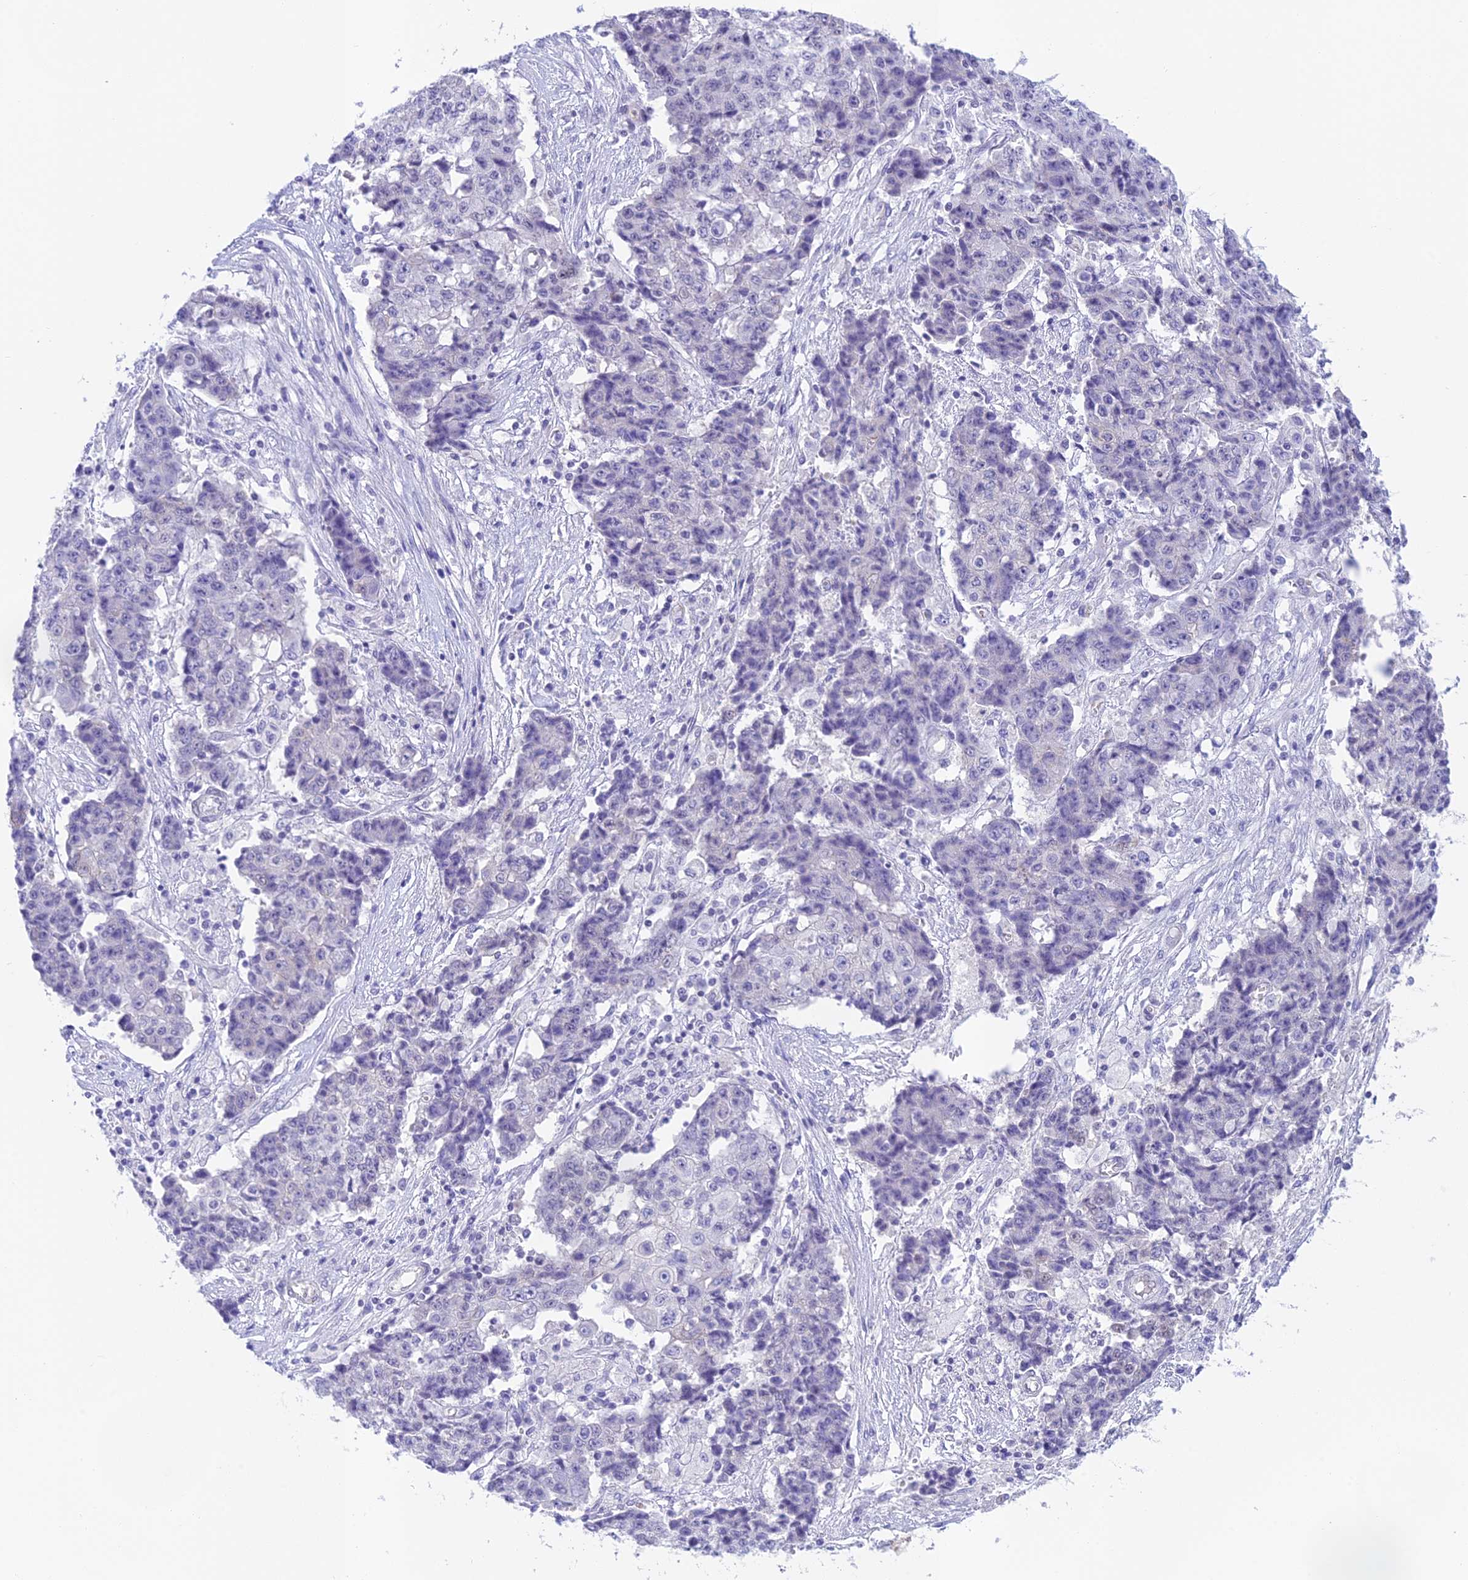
{"staining": {"intensity": "negative", "quantity": "none", "location": "none"}, "tissue": "ovarian cancer", "cell_type": "Tumor cells", "image_type": "cancer", "snomed": [{"axis": "morphology", "description": "Carcinoma, endometroid"}, {"axis": "topography", "description": "Ovary"}], "caption": "The image reveals no significant positivity in tumor cells of ovarian endometroid carcinoma.", "gene": "THAP11", "patient": {"sex": "female", "age": 42}}